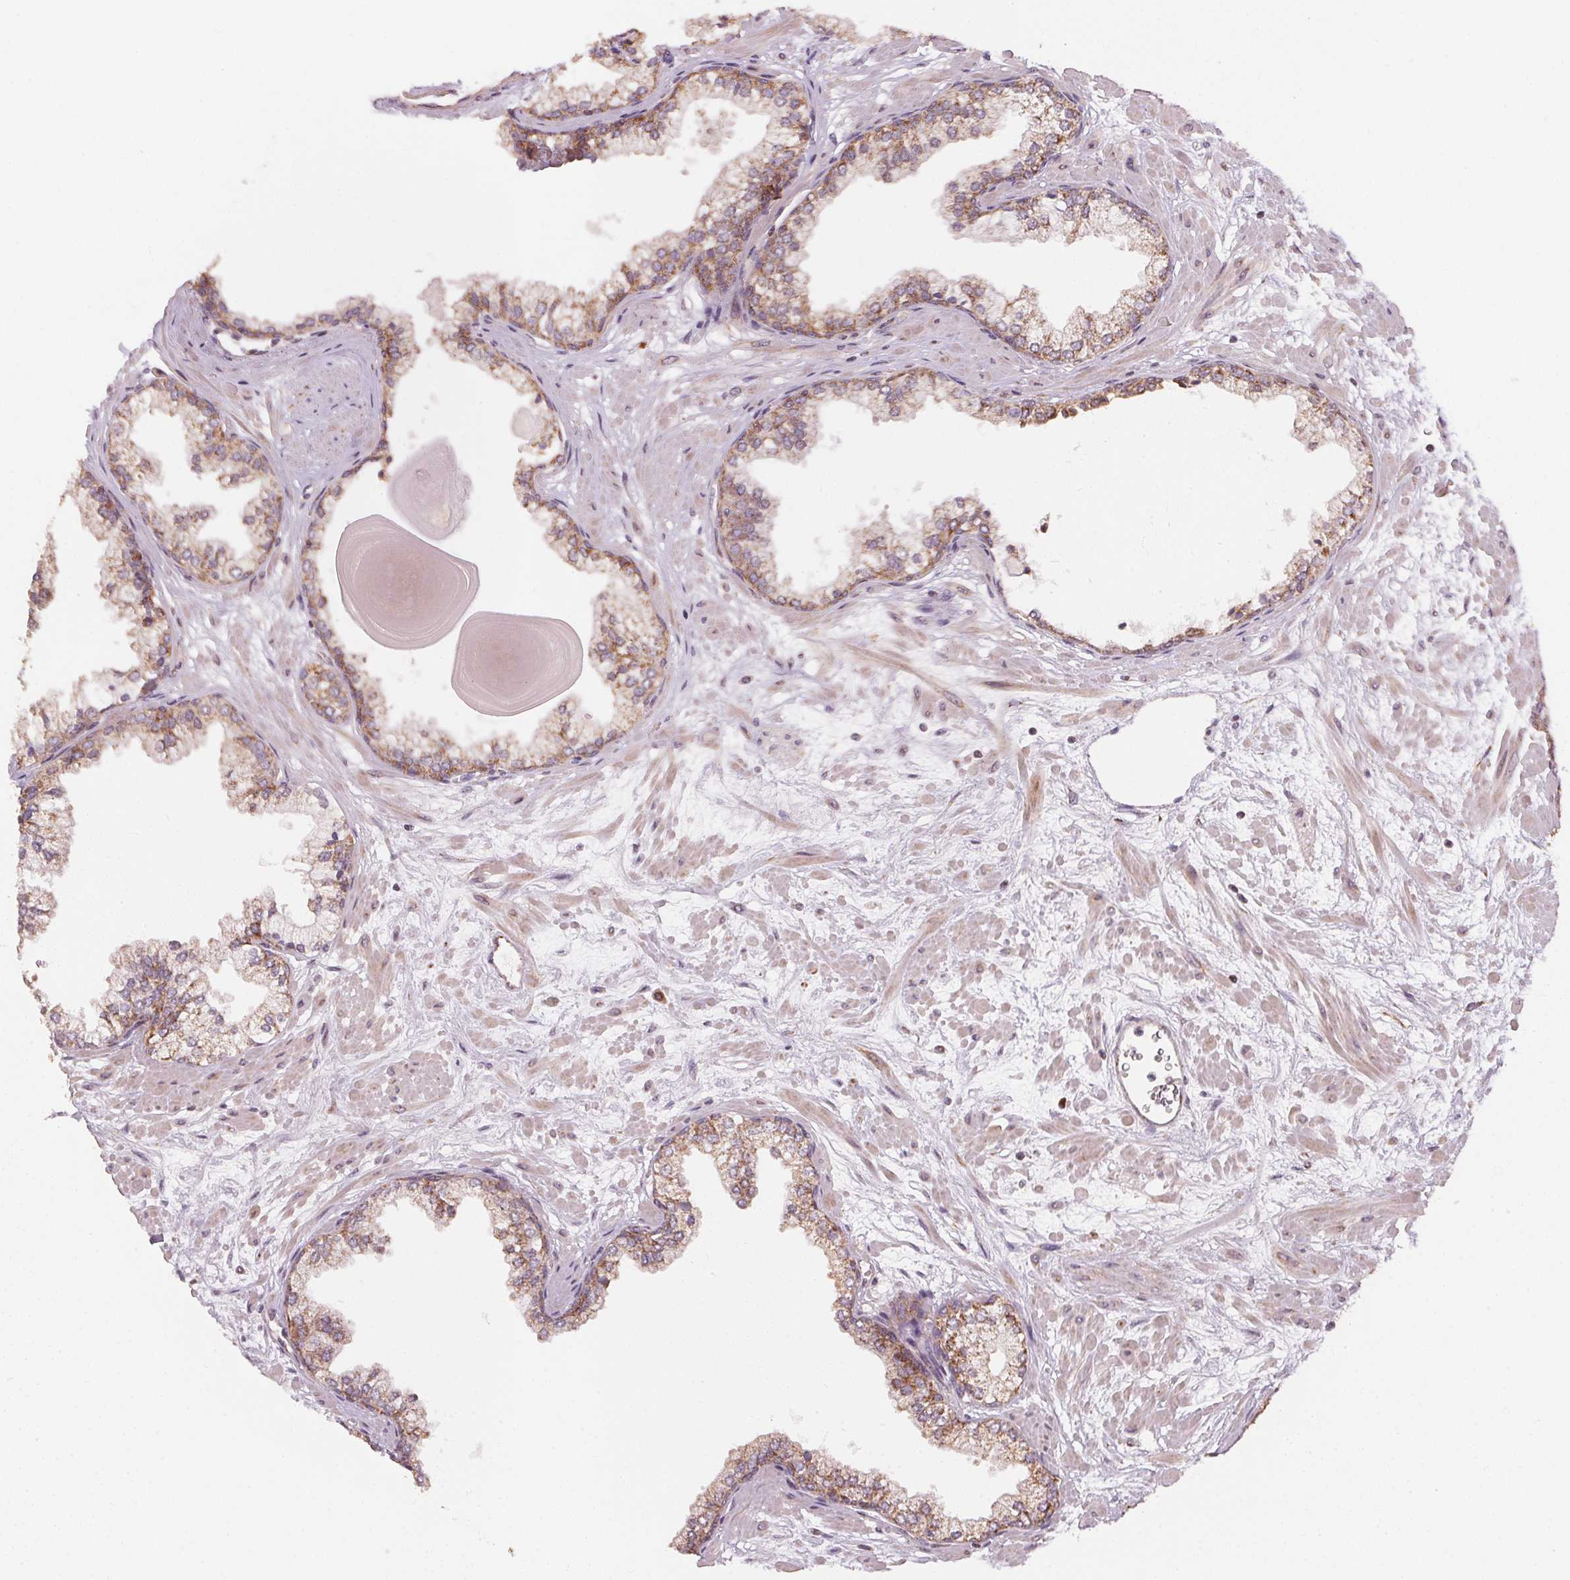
{"staining": {"intensity": "moderate", "quantity": ">75%", "location": "cytoplasmic/membranous"}, "tissue": "prostate", "cell_type": "Glandular cells", "image_type": "normal", "snomed": [{"axis": "morphology", "description": "Normal tissue, NOS"}, {"axis": "topography", "description": "Prostate"}, {"axis": "topography", "description": "Peripheral nerve tissue"}], "caption": "Immunohistochemical staining of benign human prostate demonstrates >75% levels of moderate cytoplasmic/membranous protein expression in approximately >75% of glandular cells.", "gene": "MATCAP1", "patient": {"sex": "male", "age": 61}}